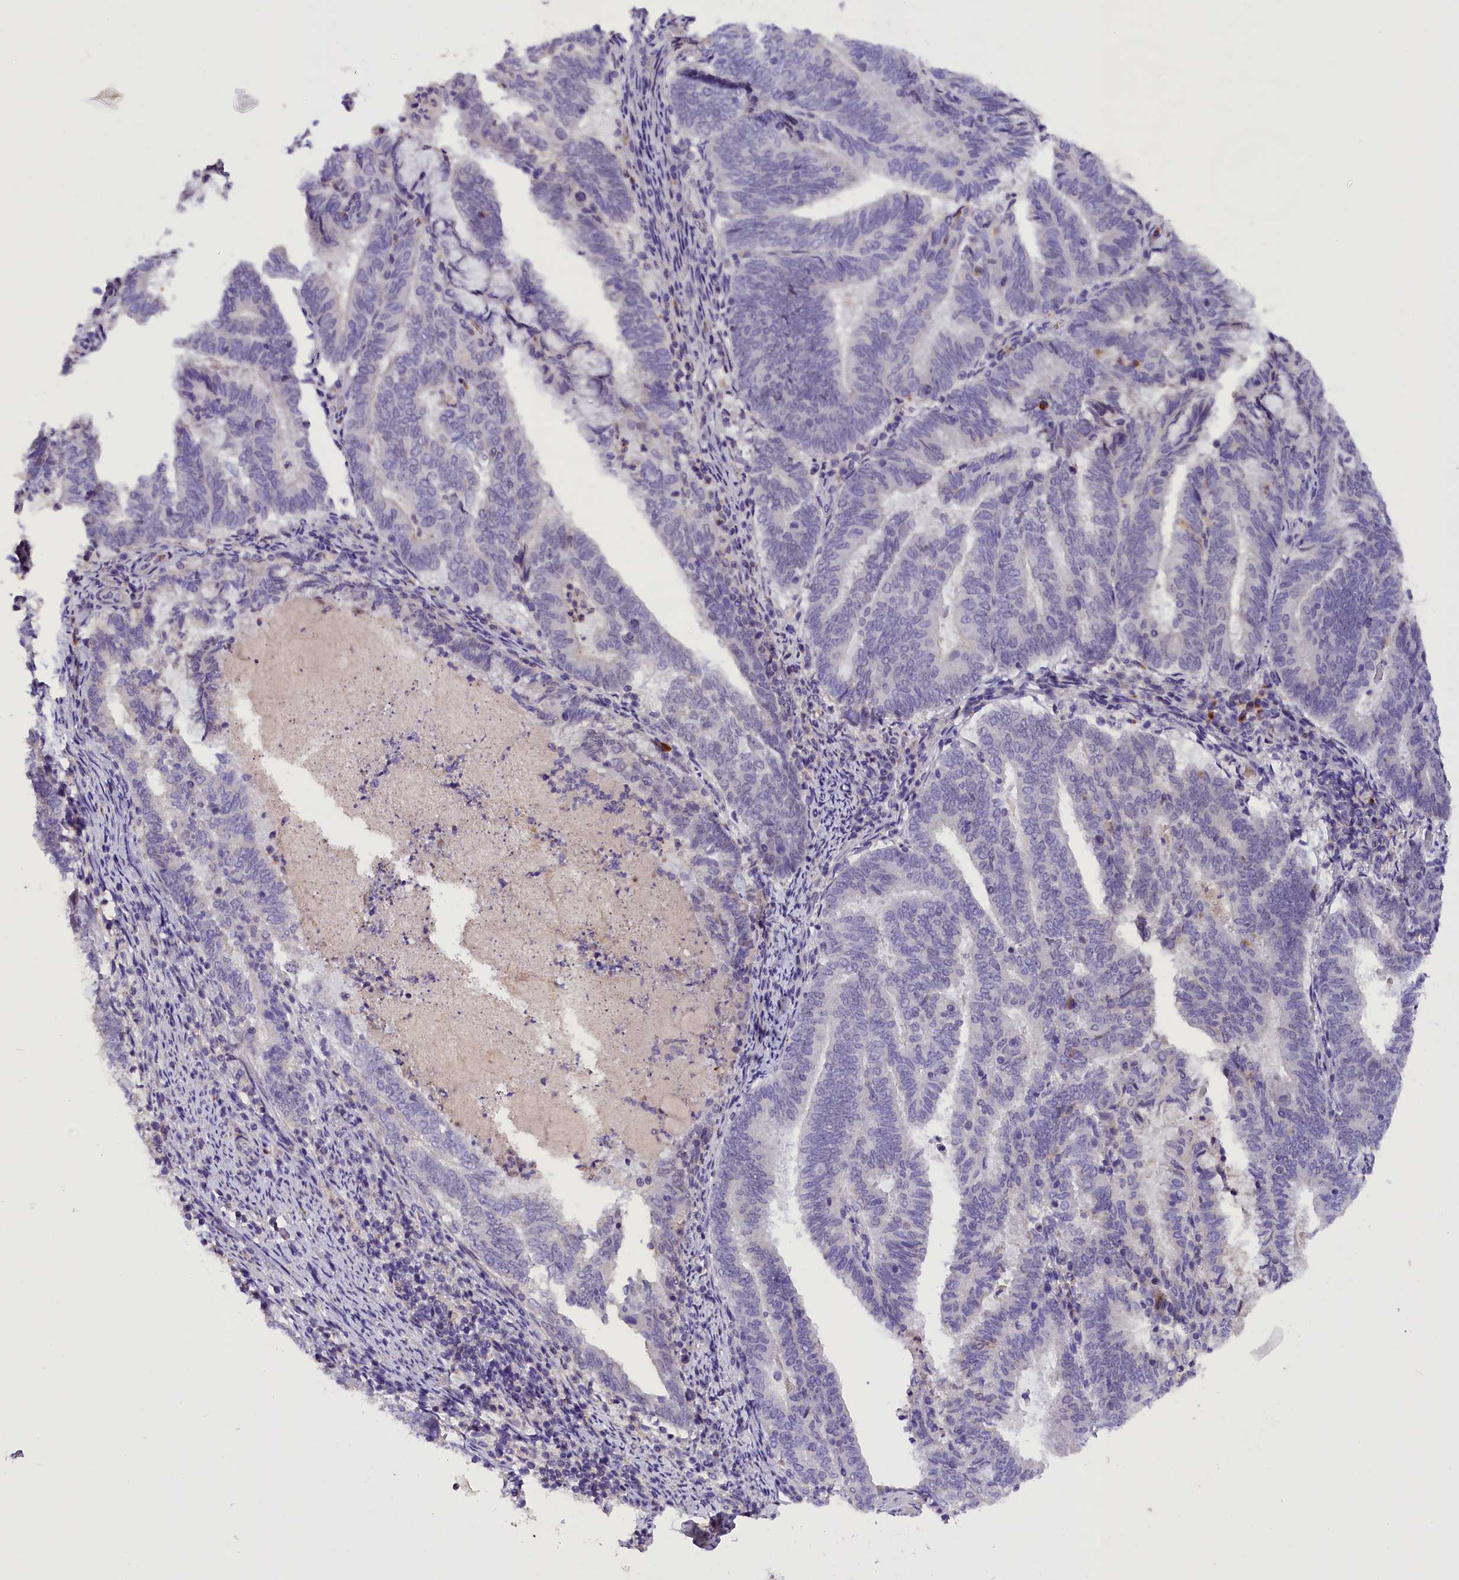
{"staining": {"intensity": "moderate", "quantity": "<25%", "location": "cytoplasmic/membranous"}, "tissue": "endometrial cancer", "cell_type": "Tumor cells", "image_type": "cancer", "snomed": [{"axis": "morphology", "description": "Adenocarcinoma, NOS"}, {"axis": "topography", "description": "Endometrium"}], "caption": "Brown immunohistochemical staining in human adenocarcinoma (endometrial) displays moderate cytoplasmic/membranous expression in approximately <25% of tumor cells.", "gene": "MEX3B", "patient": {"sex": "female", "age": 80}}